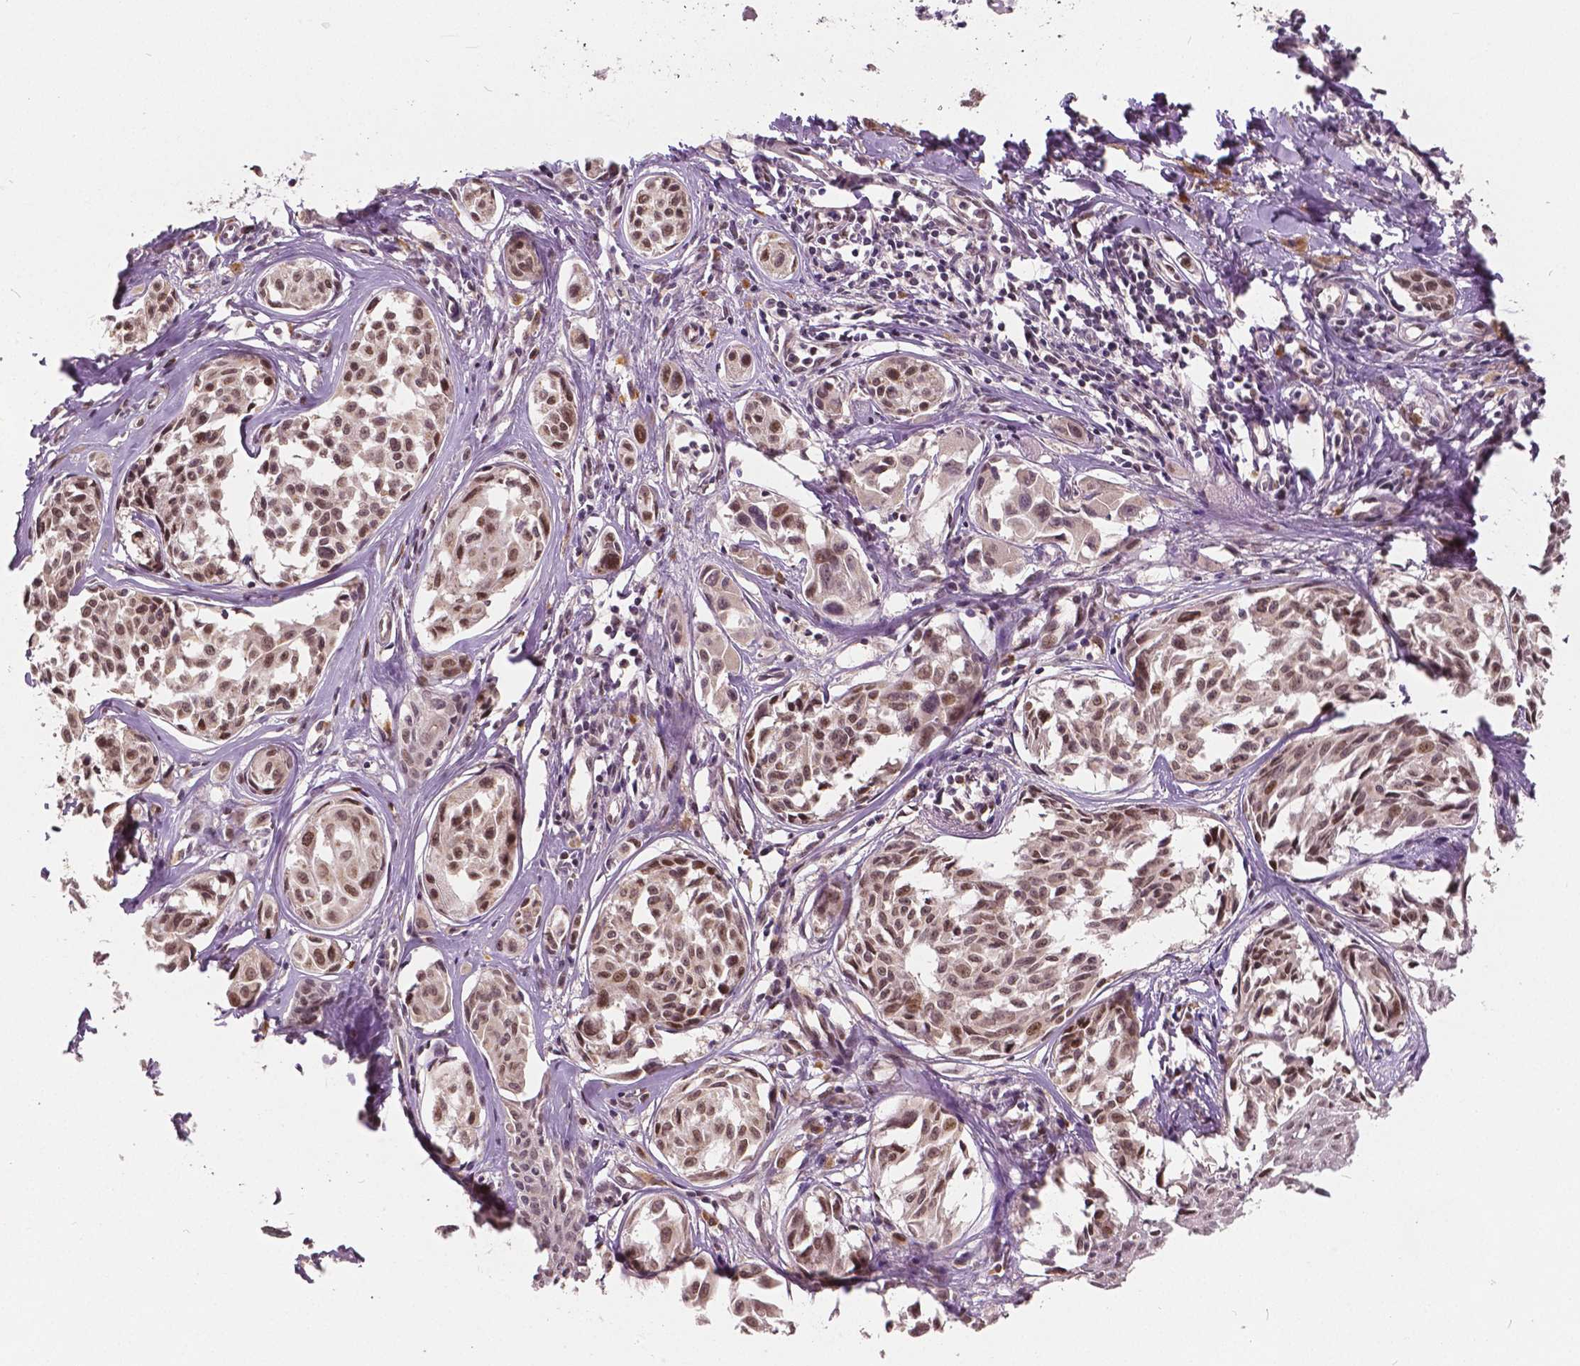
{"staining": {"intensity": "moderate", "quantity": ">75%", "location": "nuclear"}, "tissue": "melanoma", "cell_type": "Tumor cells", "image_type": "cancer", "snomed": [{"axis": "morphology", "description": "Malignant melanoma, NOS"}, {"axis": "topography", "description": "Skin"}], "caption": "Immunohistochemistry photomicrograph of neoplastic tissue: malignant melanoma stained using IHC shows medium levels of moderate protein expression localized specifically in the nuclear of tumor cells, appearing as a nuclear brown color.", "gene": "HMBOX1", "patient": {"sex": "male", "age": 51}}